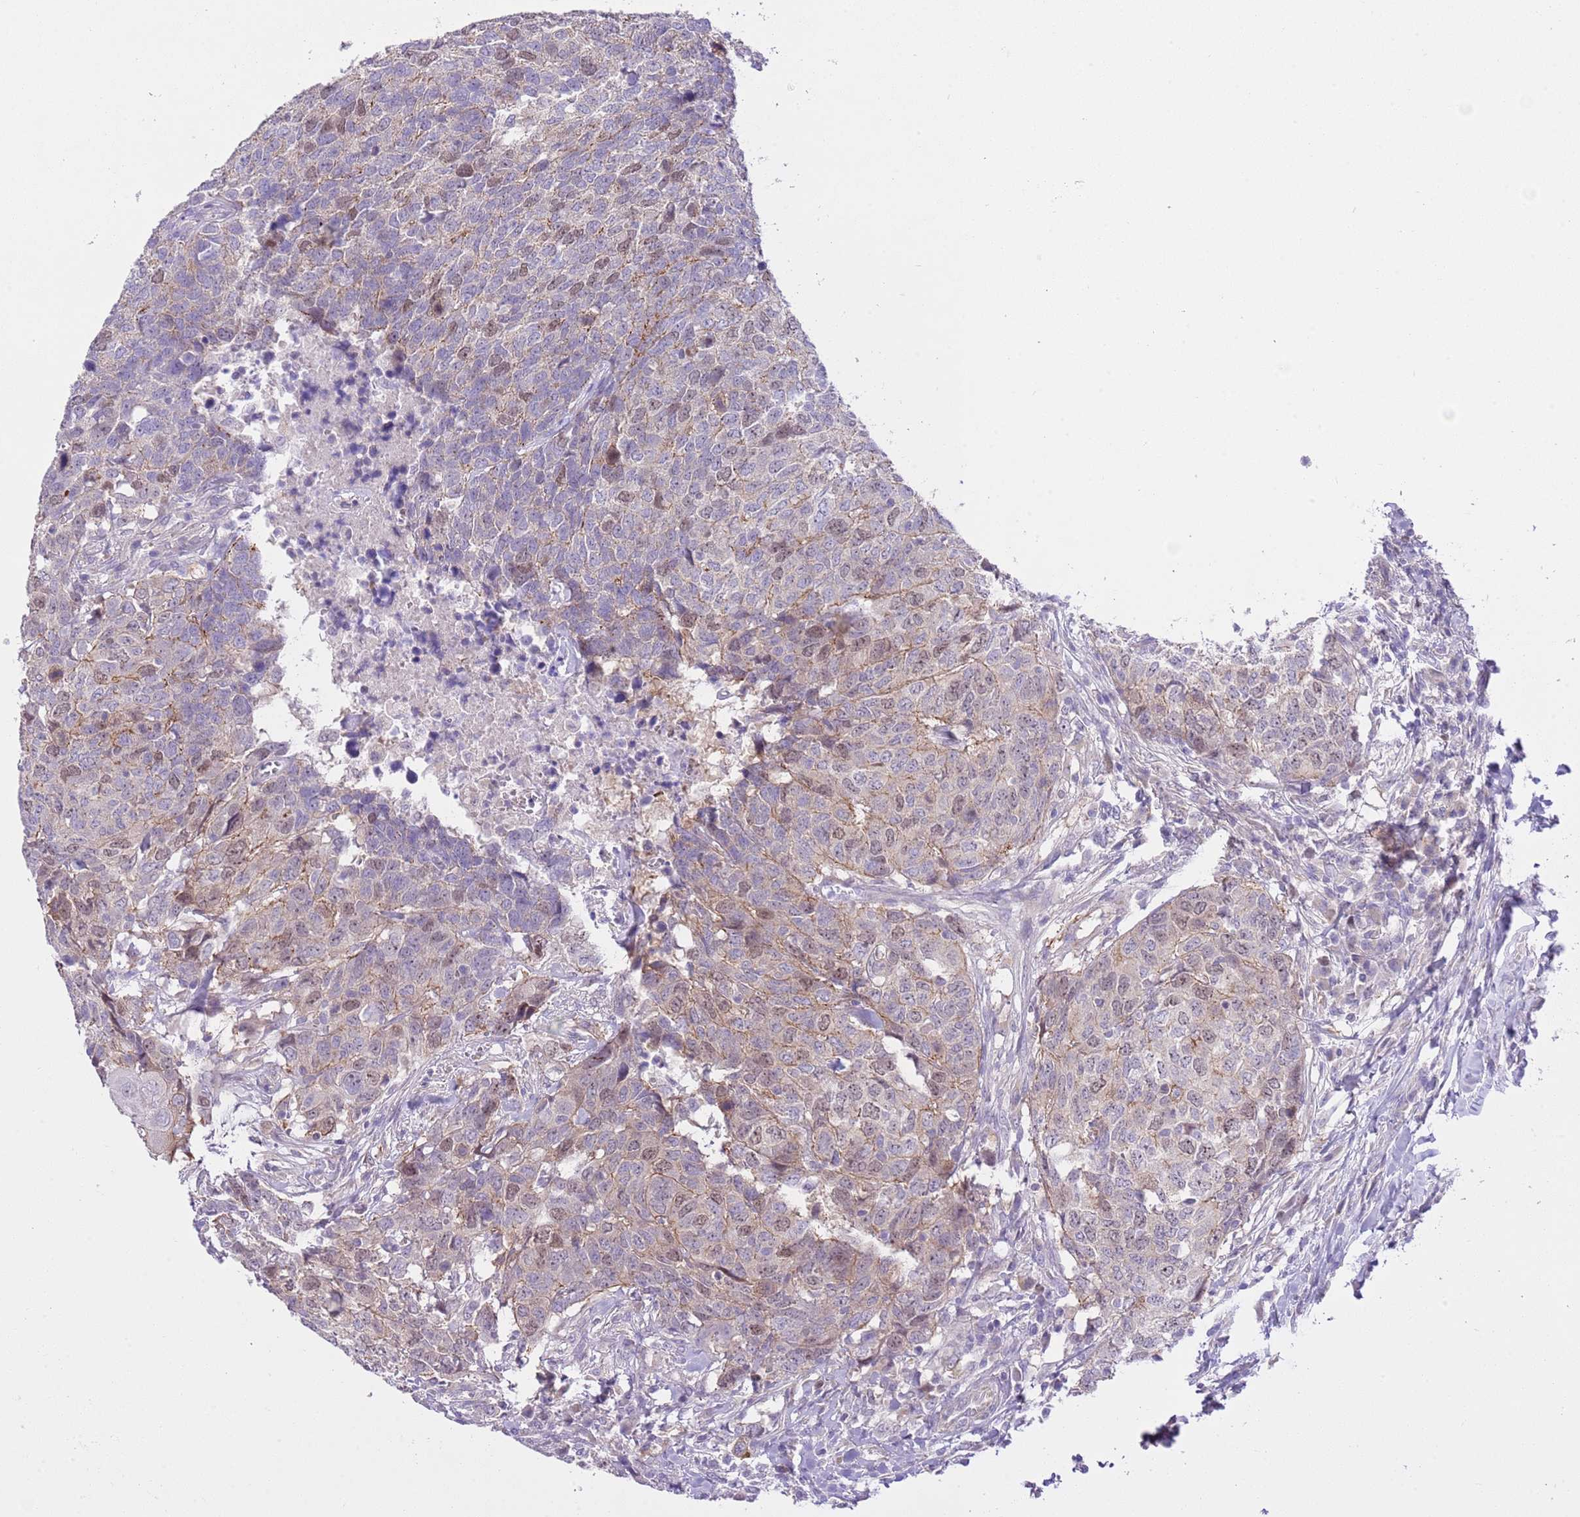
{"staining": {"intensity": "moderate", "quantity": "<25%", "location": "cytoplasmic/membranous,nuclear"}, "tissue": "head and neck cancer", "cell_type": "Tumor cells", "image_type": "cancer", "snomed": [{"axis": "morphology", "description": "Normal tissue, NOS"}, {"axis": "morphology", "description": "Squamous cell carcinoma, NOS"}, {"axis": "topography", "description": "Skeletal muscle"}, {"axis": "topography", "description": "Vascular tissue"}, {"axis": "topography", "description": "Peripheral nerve tissue"}, {"axis": "topography", "description": "Head-Neck"}], "caption": "Head and neck squamous cell carcinoma stained with immunohistochemistry reveals moderate cytoplasmic/membranous and nuclear staining in about <25% of tumor cells.", "gene": "FBRSL1", "patient": {"sex": "male", "age": 66}}